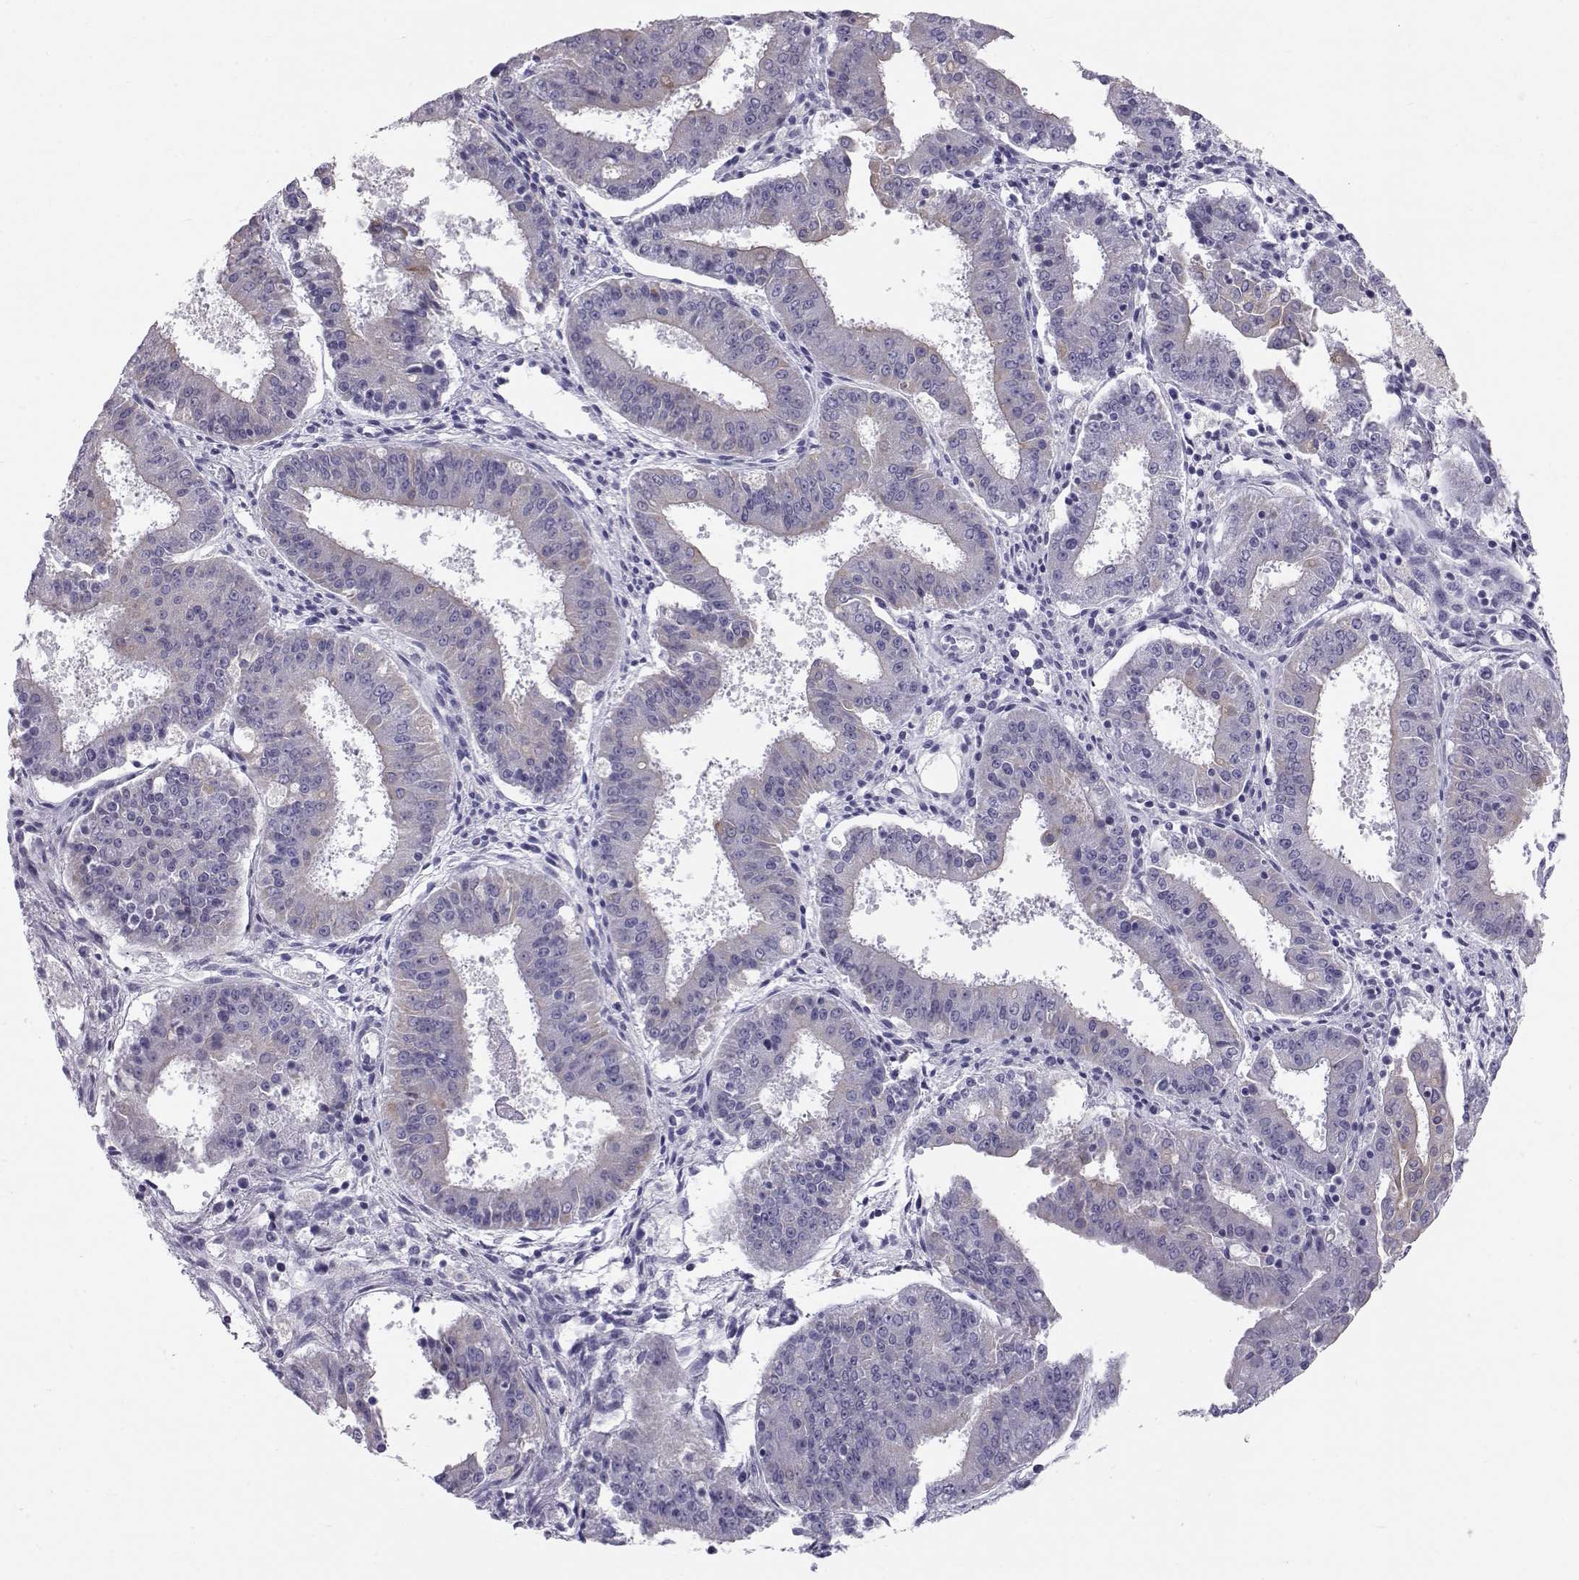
{"staining": {"intensity": "negative", "quantity": "none", "location": "none"}, "tissue": "ovarian cancer", "cell_type": "Tumor cells", "image_type": "cancer", "snomed": [{"axis": "morphology", "description": "Carcinoma, endometroid"}, {"axis": "topography", "description": "Ovary"}], "caption": "Protein analysis of ovarian cancer (endometroid carcinoma) reveals no significant expression in tumor cells.", "gene": "GPR26", "patient": {"sex": "female", "age": 42}}